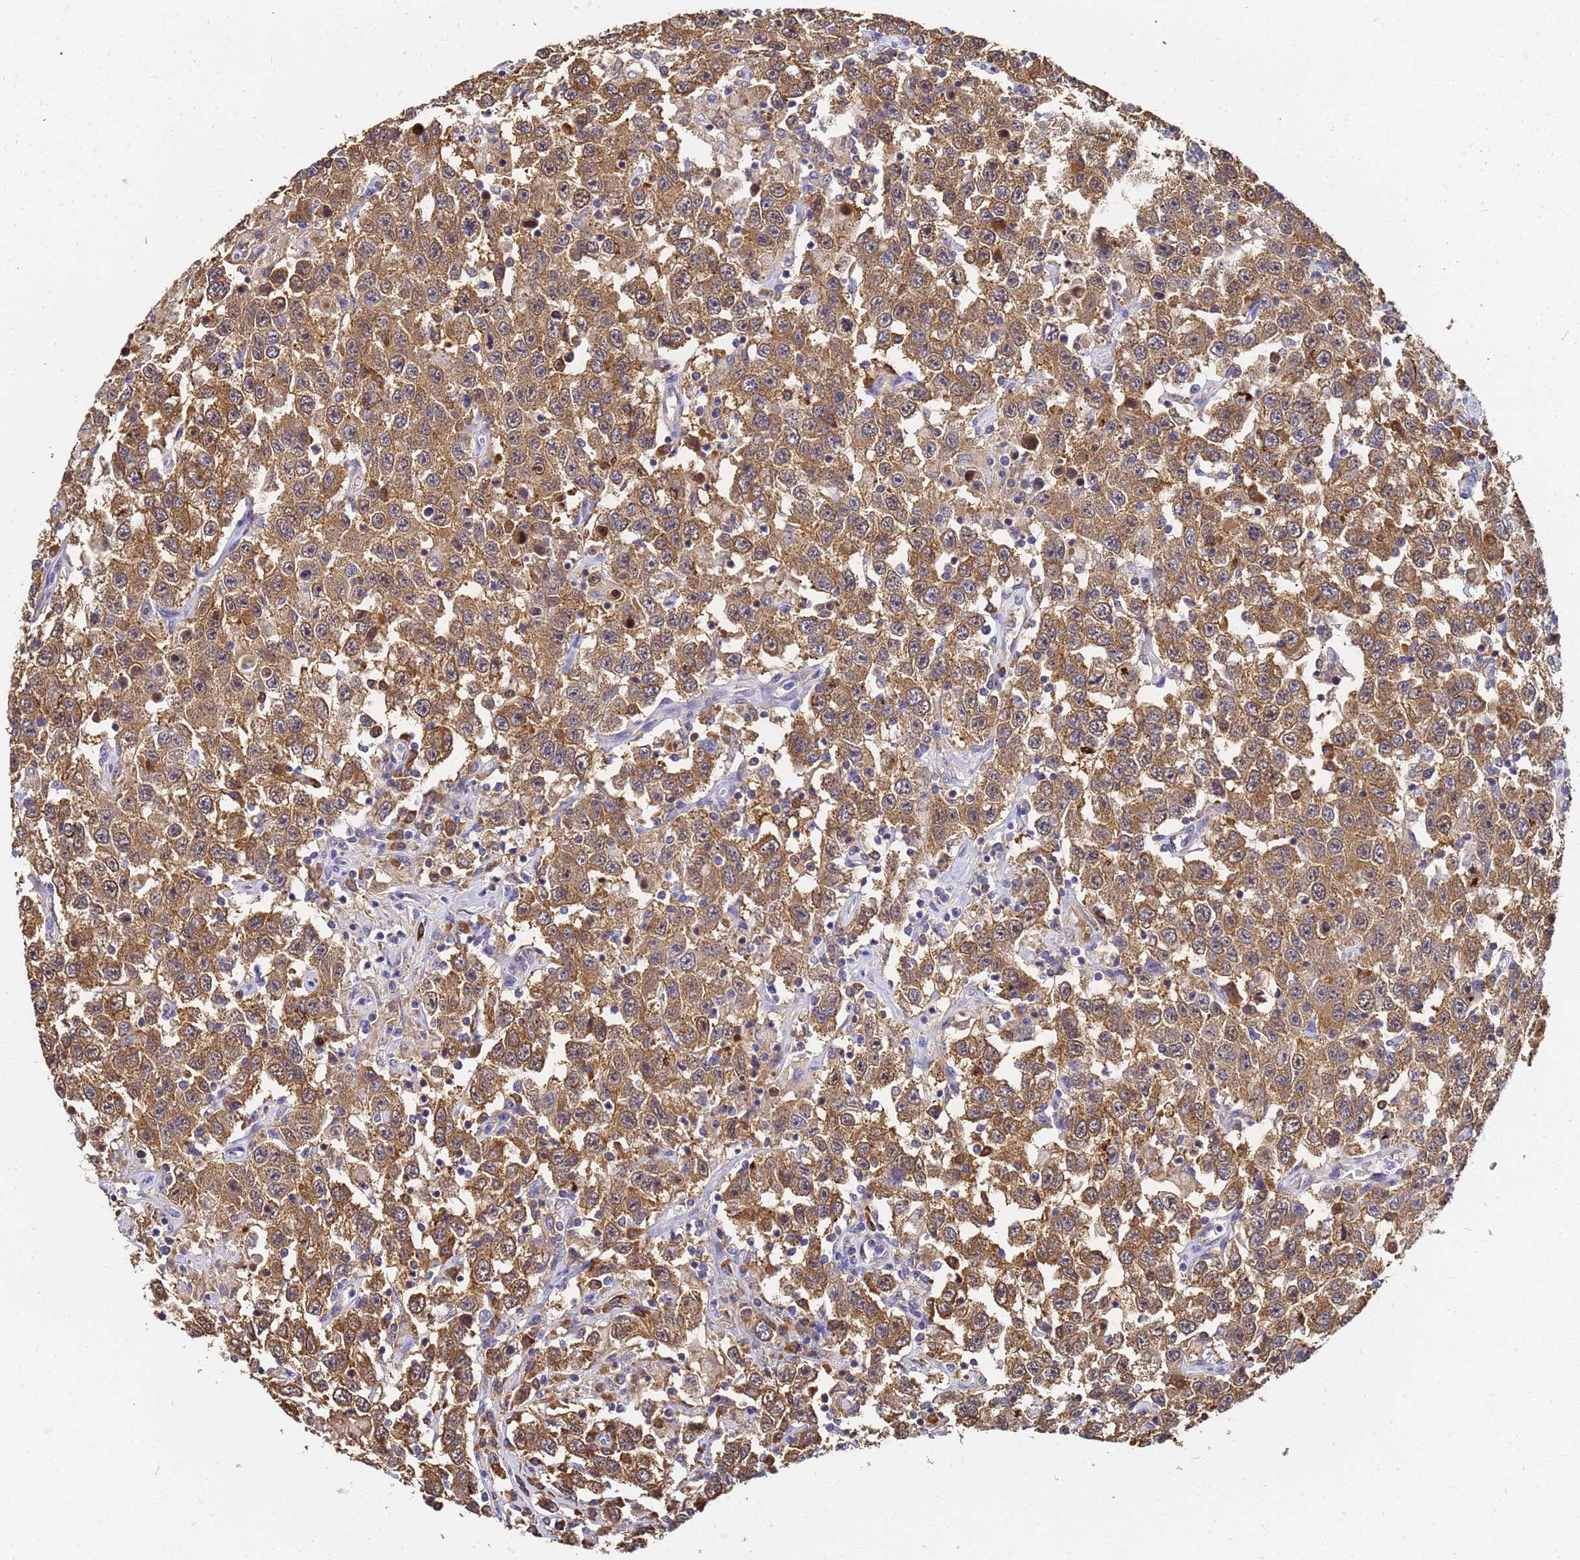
{"staining": {"intensity": "moderate", "quantity": ">75%", "location": "cytoplasmic/membranous"}, "tissue": "testis cancer", "cell_type": "Tumor cells", "image_type": "cancer", "snomed": [{"axis": "morphology", "description": "Seminoma, NOS"}, {"axis": "topography", "description": "Testis"}], "caption": "This image displays immunohistochemistry staining of human testis cancer (seminoma), with medium moderate cytoplasmic/membranous positivity in about >75% of tumor cells.", "gene": "NME1-NME2", "patient": {"sex": "male", "age": 41}}